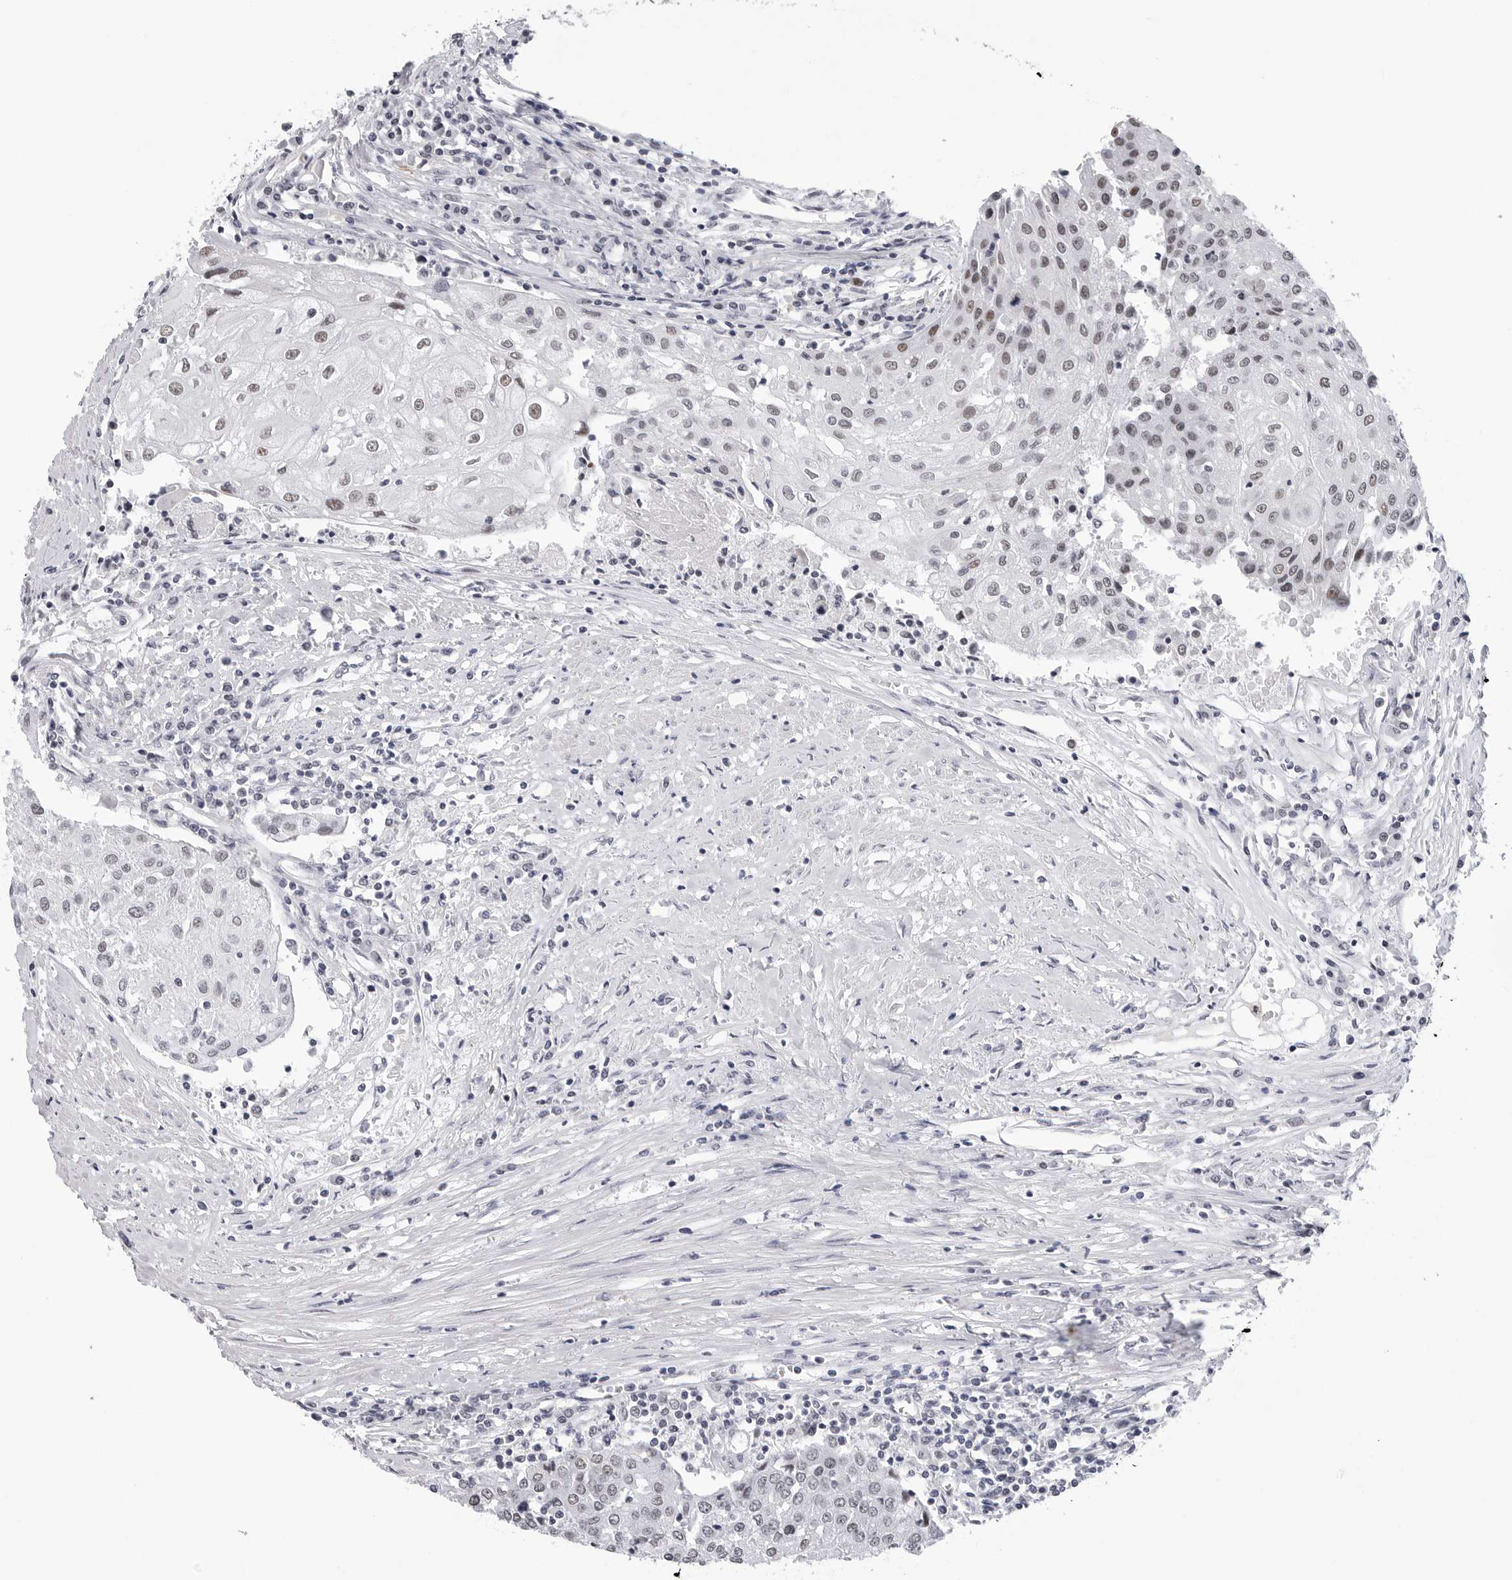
{"staining": {"intensity": "moderate", "quantity": ">75%", "location": "nuclear"}, "tissue": "urothelial cancer", "cell_type": "Tumor cells", "image_type": "cancer", "snomed": [{"axis": "morphology", "description": "Urothelial carcinoma, High grade"}, {"axis": "topography", "description": "Urinary bladder"}], "caption": "Urothelial carcinoma (high-grade) stained with a protein marker displays moderate staining in tumor cells.", "gene": "SF3B4", "patient": {"sex": "female", "age": 85}}